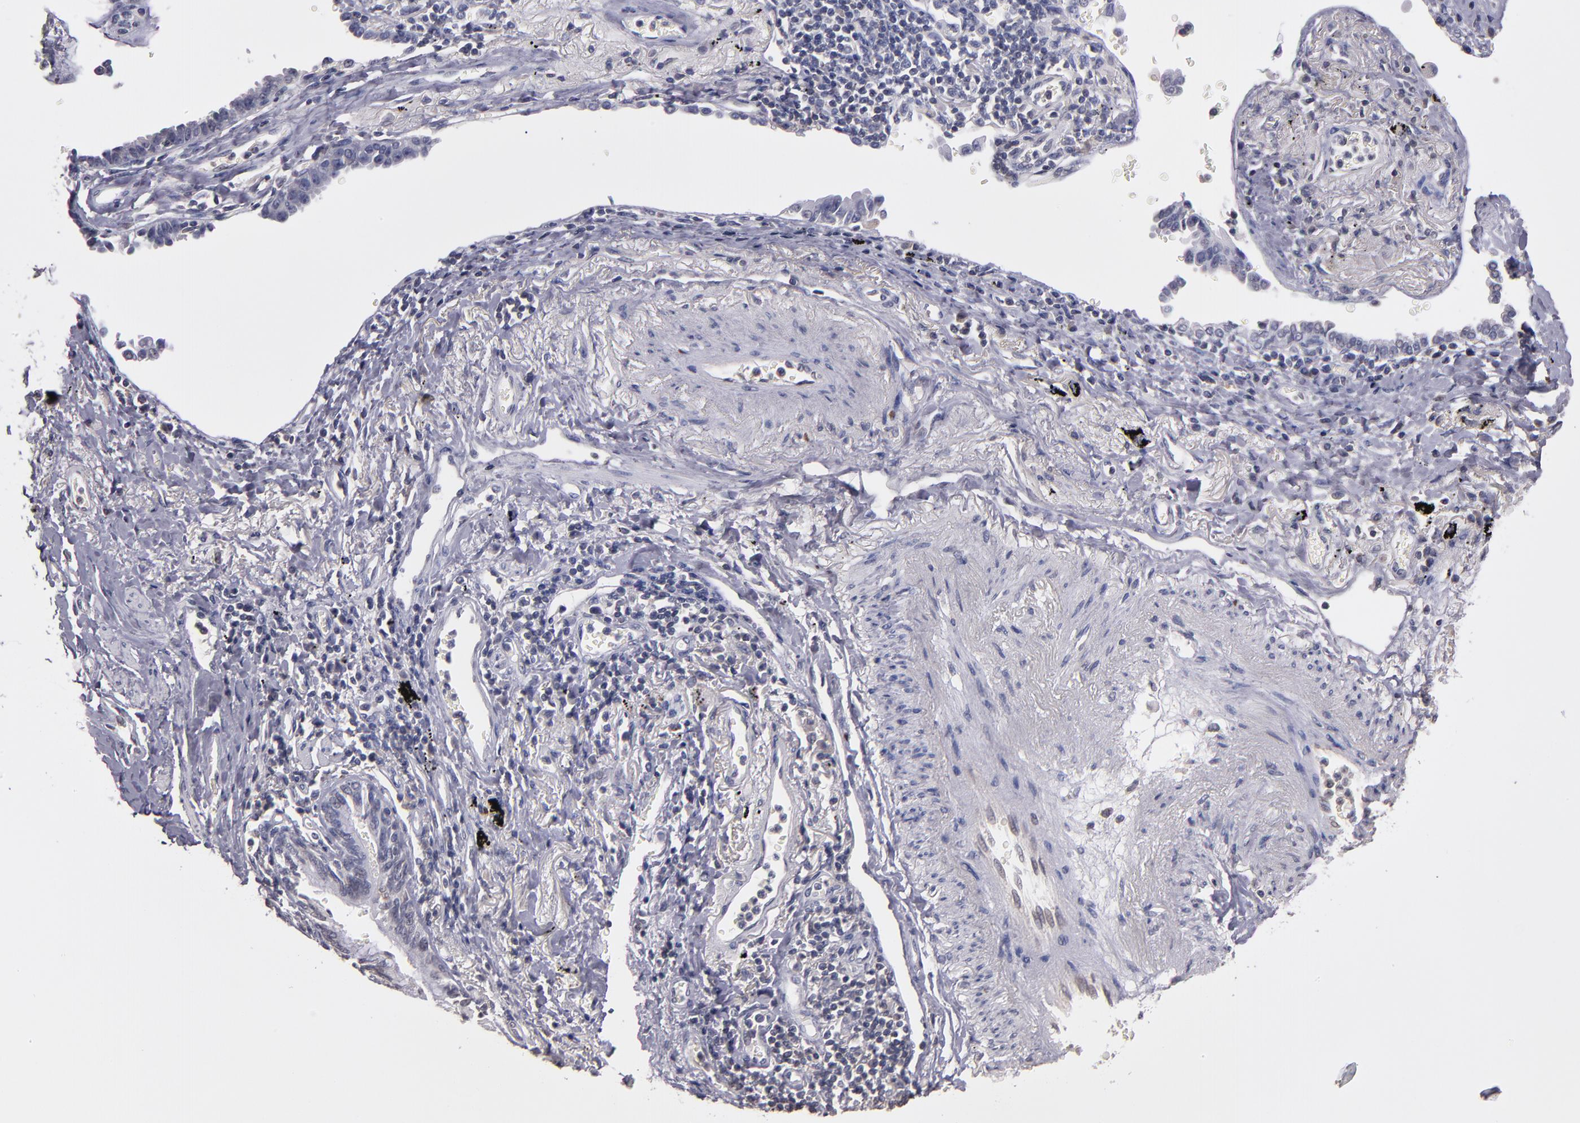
{"staining": {"intensity": "negative", "quantity": "none", "location": "none"}, "tissue": "lung cancer", "cell_type": "Tumor cells", "image_type": "cancer", "snomed": [{"axis": "morphology", "description": "Adenocarcinoma, NOS"}, {"axis": "topography", "description": "Lung"}], "caption": "The micrograph displays no significant staining in tumor cells of lung cancer. (DAB immunohistochemistry (IHC), high magnification).", "gene": "SOX10", "patient": {"sex": "female", "age": 64}}